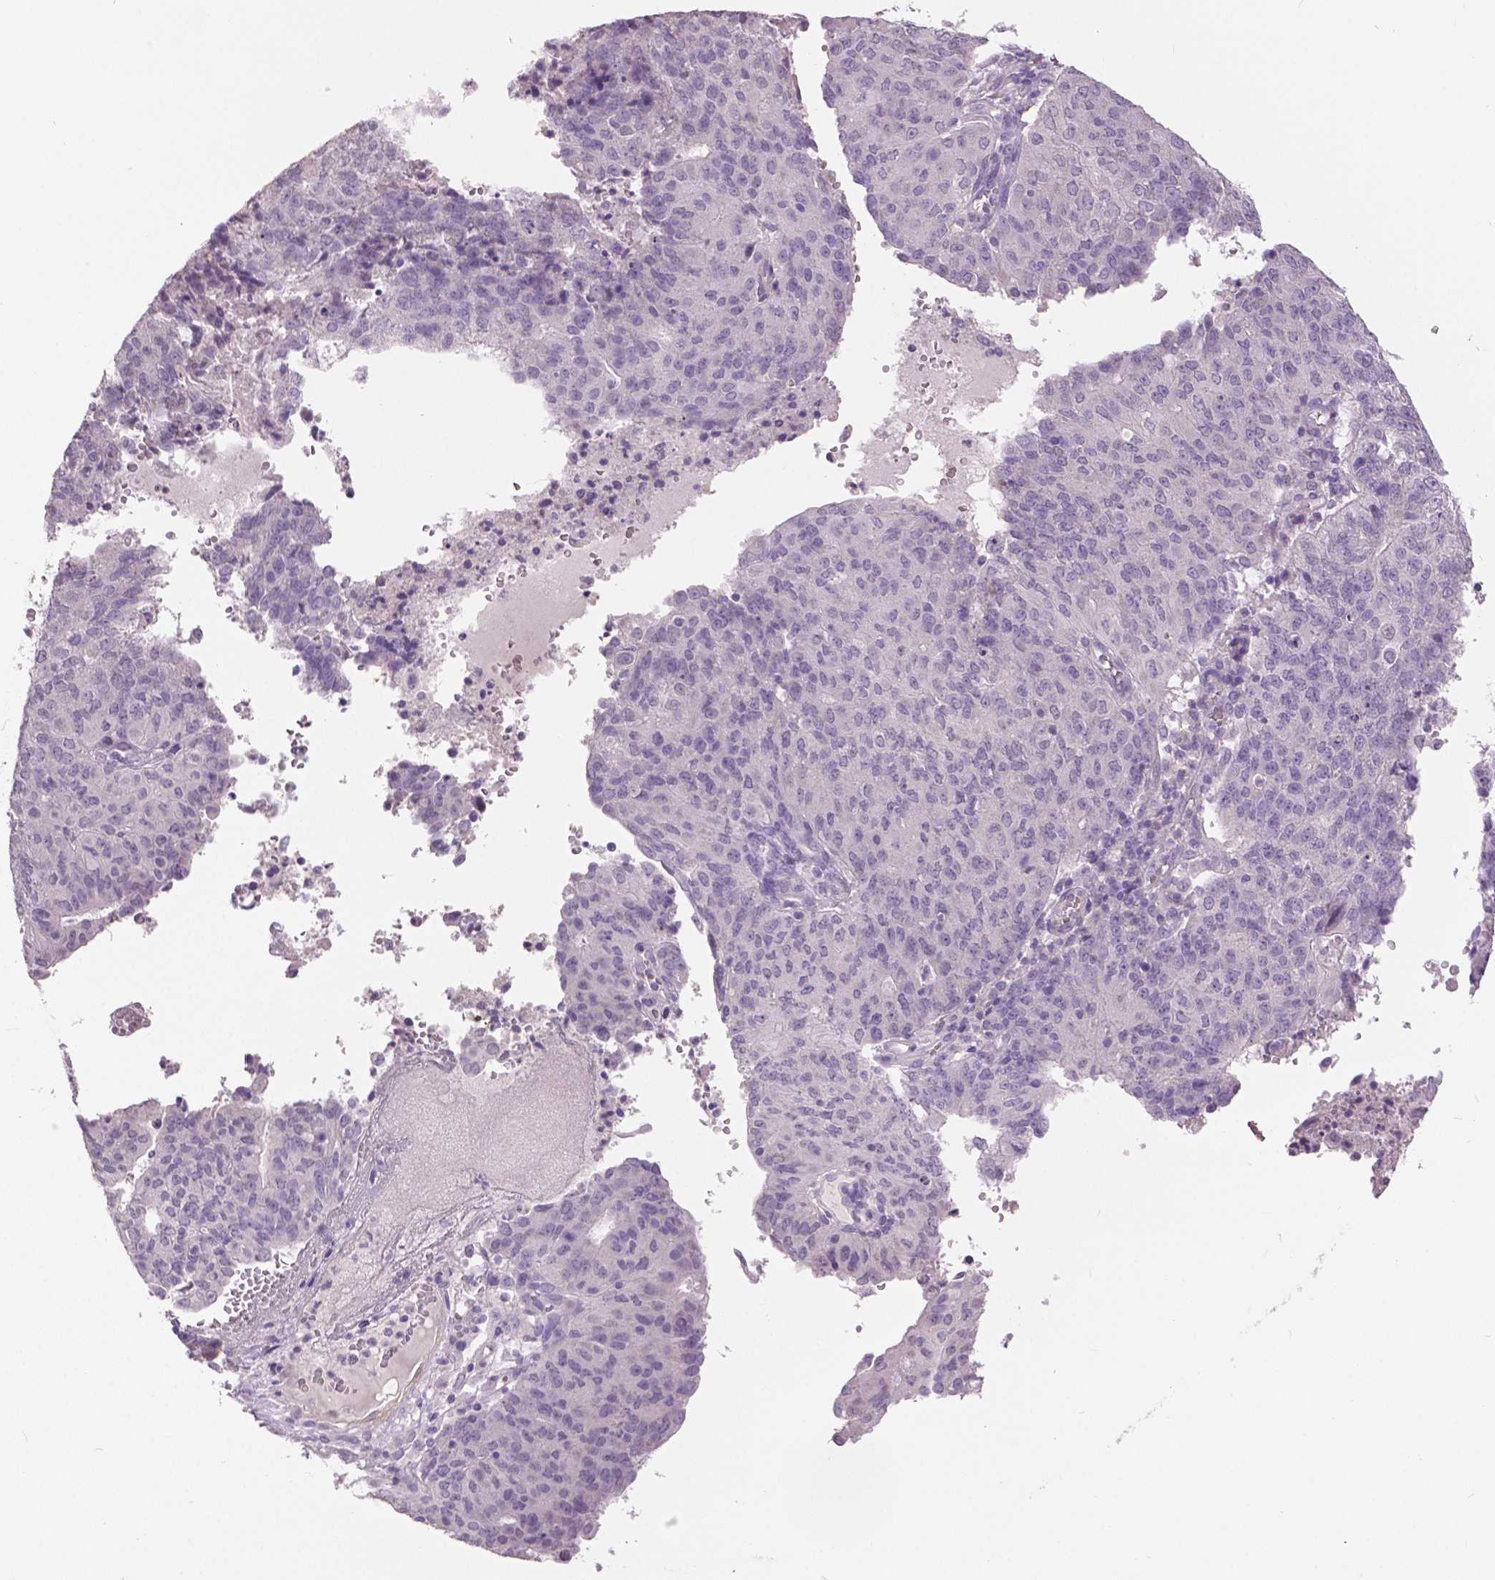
{"staining": {"intensity": "negative", "quantity": "none", "location": "none"}, "tissue": "endometrial cancer", "cell_type": "Tumor cells", "image_type": "cancer", "snomed": [{"axis": "morphology", "description": "Adenocarcinoma, NOS"}, {"axis": "topography", "description": "Endometrium"}], "caption": "Tumor cells are negative for brown protein staining in adenocarcinoma (endometrial).", "gene": "FOXA1", "patient": {"sex": "female", "age": 82}}